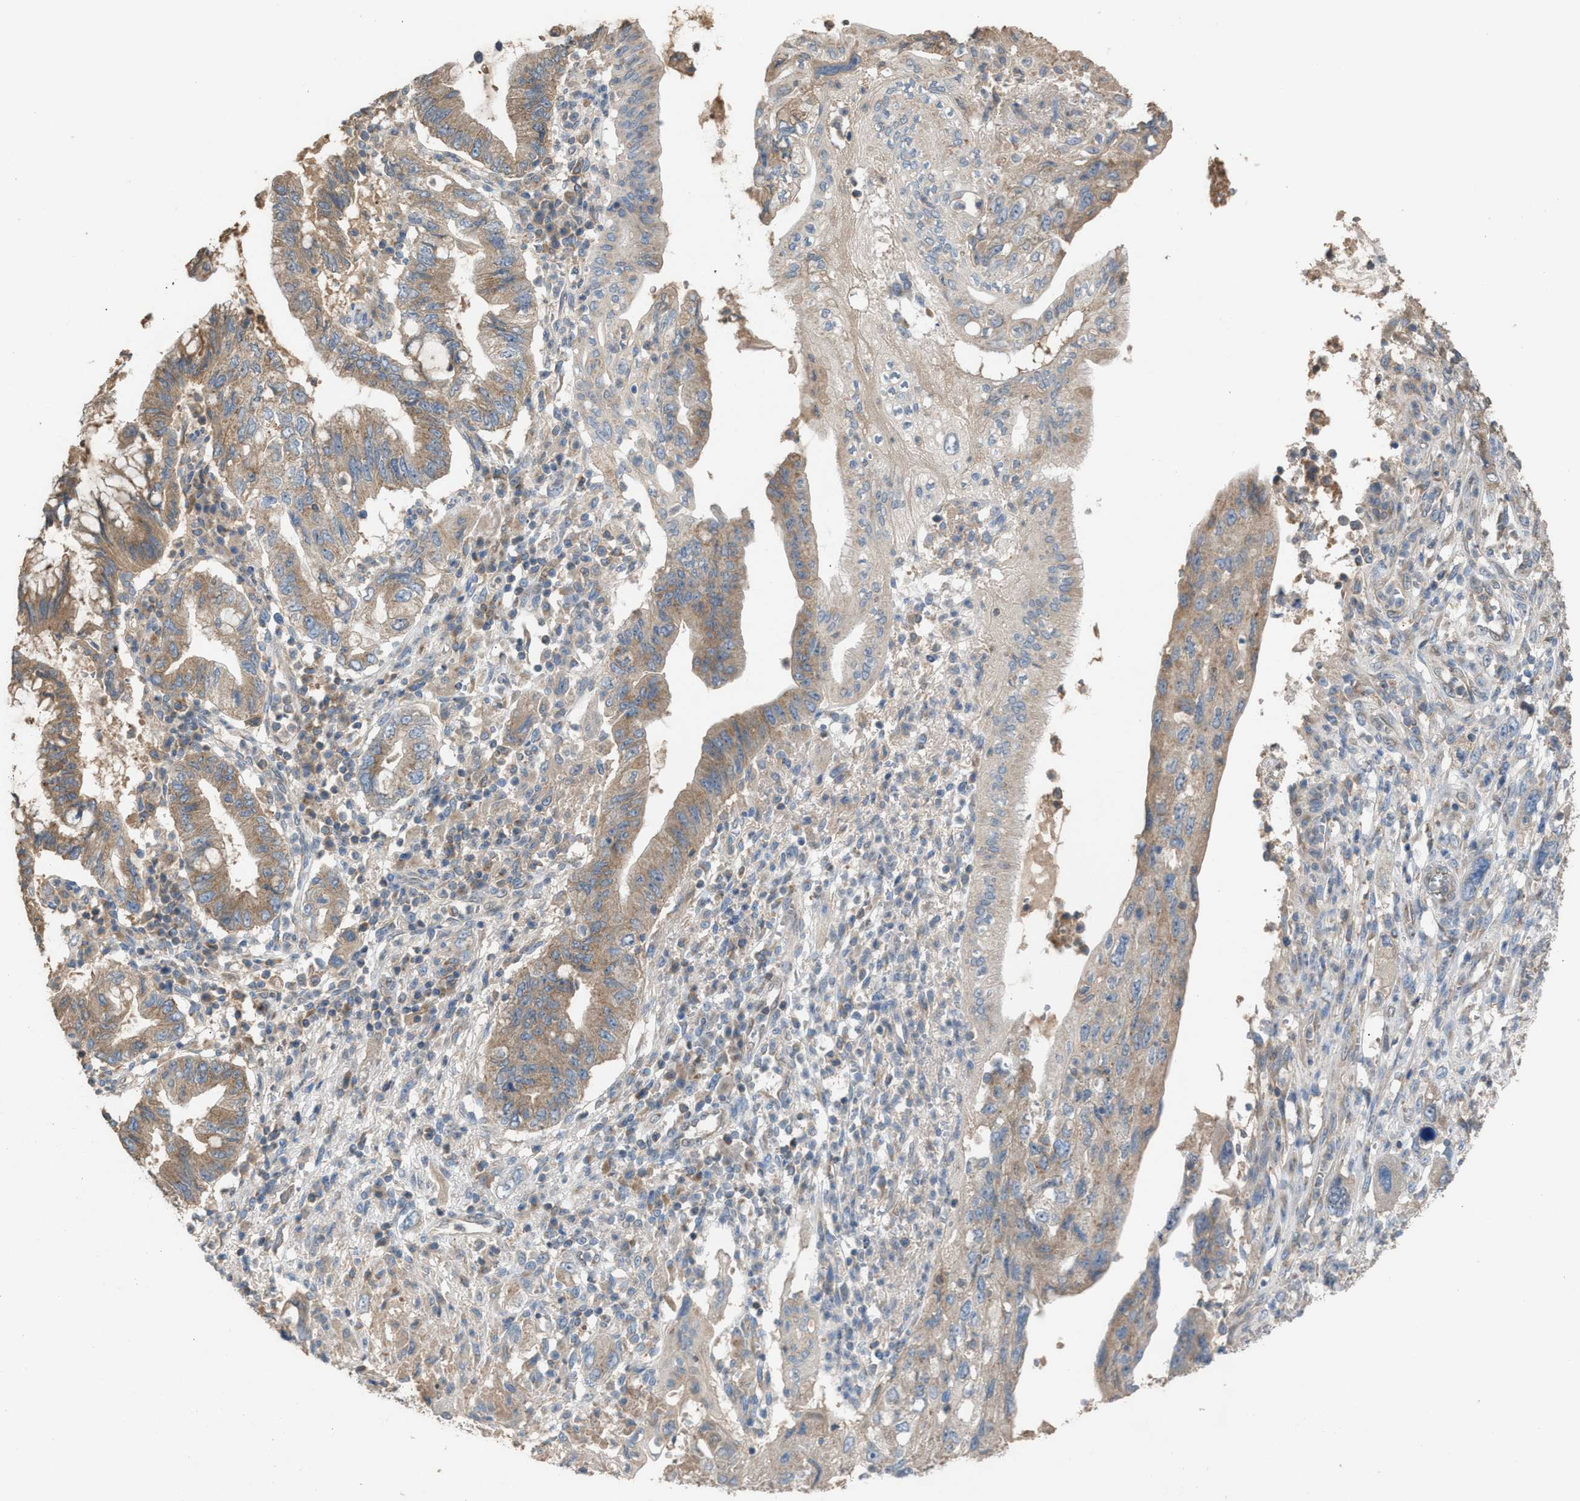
{"staining": {"intensity": "weak", "quantity": ">75%", "location": "cytoplasmic/membranous"}, "tissue": "pancreatic cancer", "cell_type": "Tumor cells", "image_type": "cancer", "snomed": [{"axis": "morphology", "description": "Adenocarcinoma, NOS"}, {"axis": "topography", "description": "Pancreas"}], "caption": "Weak cytoplasmic/membranous positivity for a protein is appreciated in approximately >75% of tumor cells of pancreatic cancer using immunohistochemistry (IHC).", "gene": "TPK1", "patient": {"sex": "female", "age": 73}}